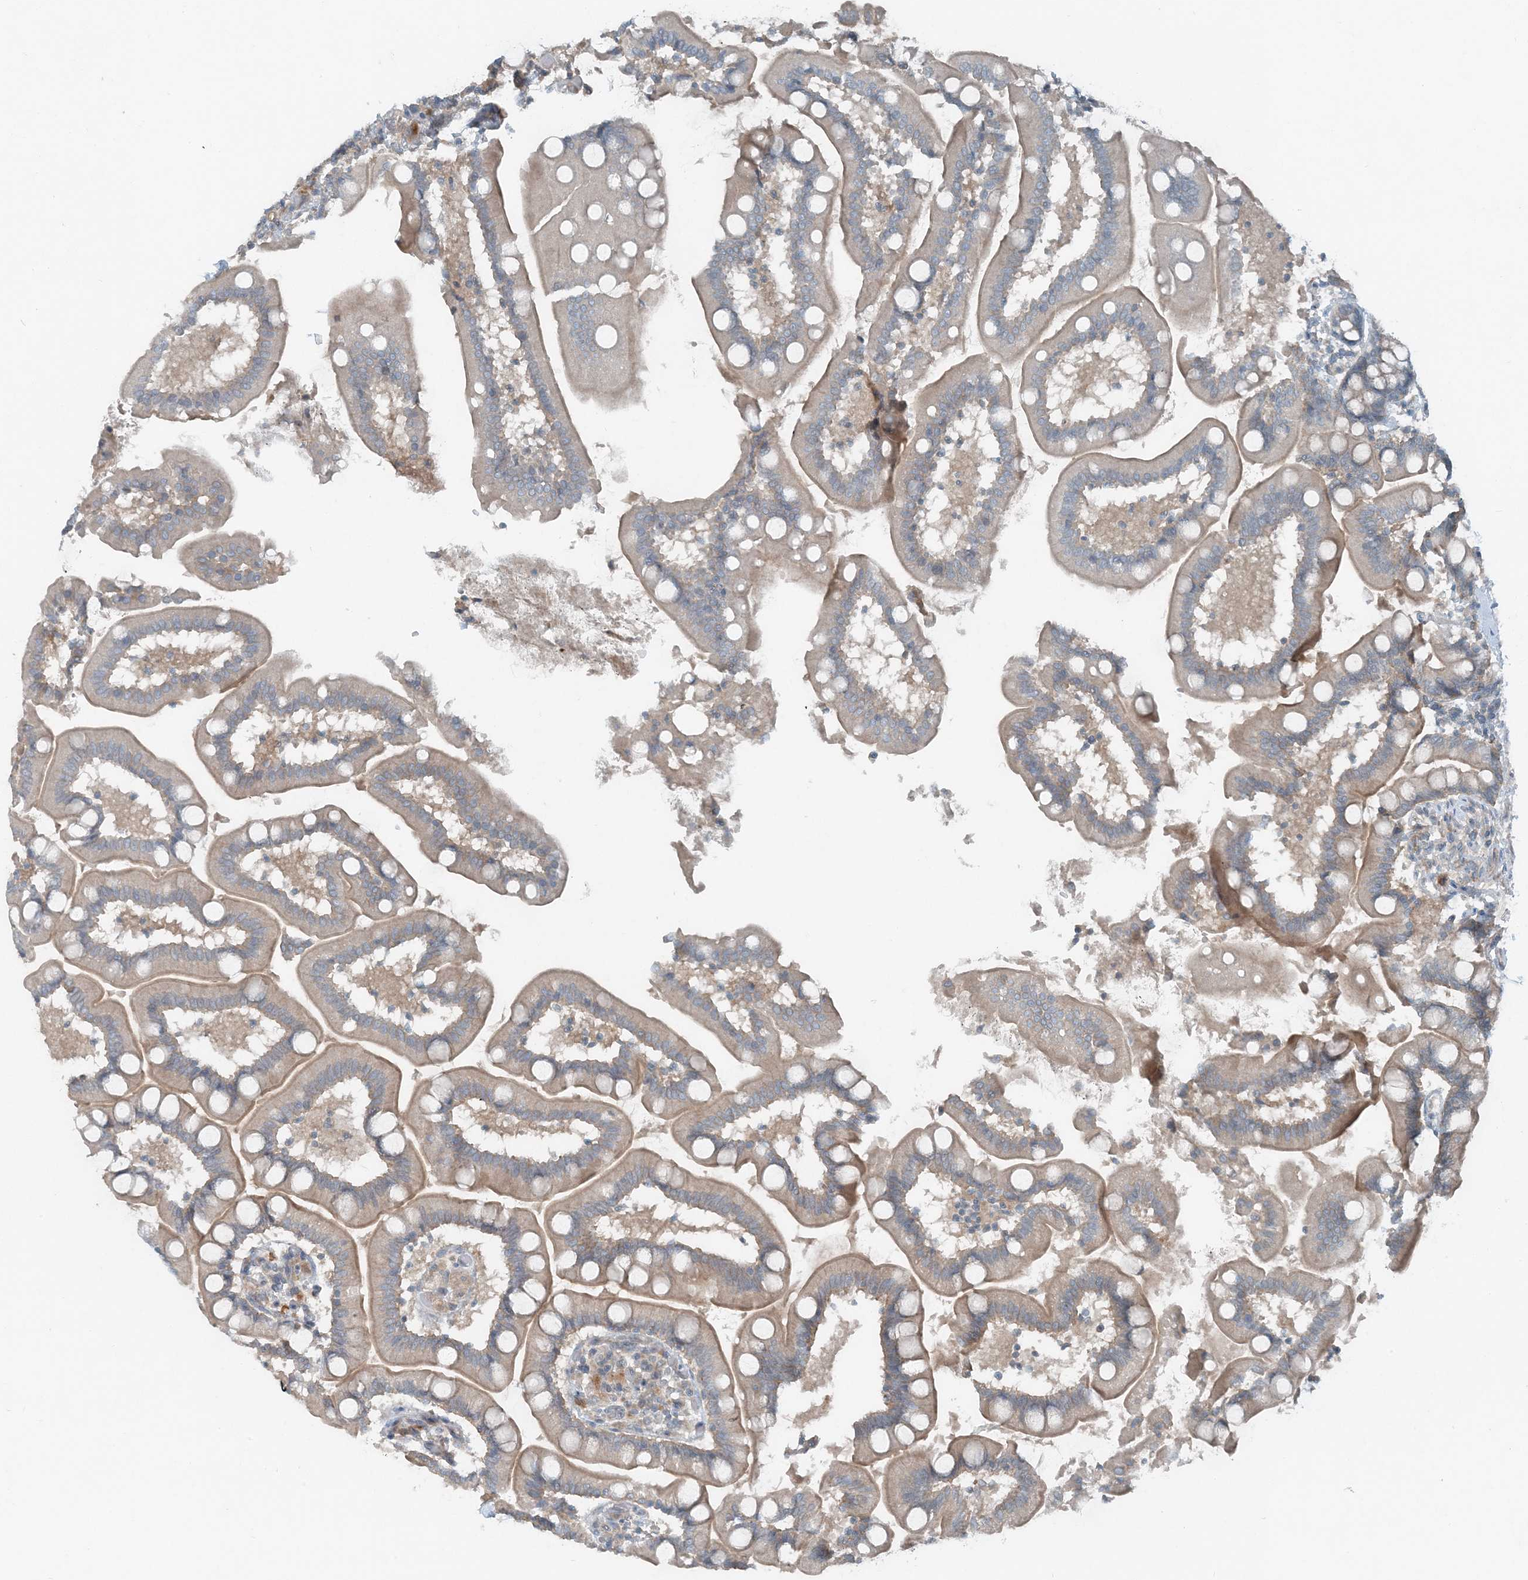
{"staining": {"intensity": "weak", "quantity": "<25%", "location": "cytoplasmic/membranous"}, "tissue": "small intestine", "cell_type": "Glandular cells", "image_type": "normal", "snomed": [{"axis": "morphology", "description": "Normal tissue, NOS"}, {"axis": "topography", "description": "Small intestine"}], "caption": "Small intestine was stained to show a protein in brown. There is no significant staining in glandular cells. (DAB (3,3'-diaminobenzidine) immunohistochemistry (IHC) with hematoxylin counter stain).", "gene": "MITD1", "patient": {"sex": "female", "age": 64}}